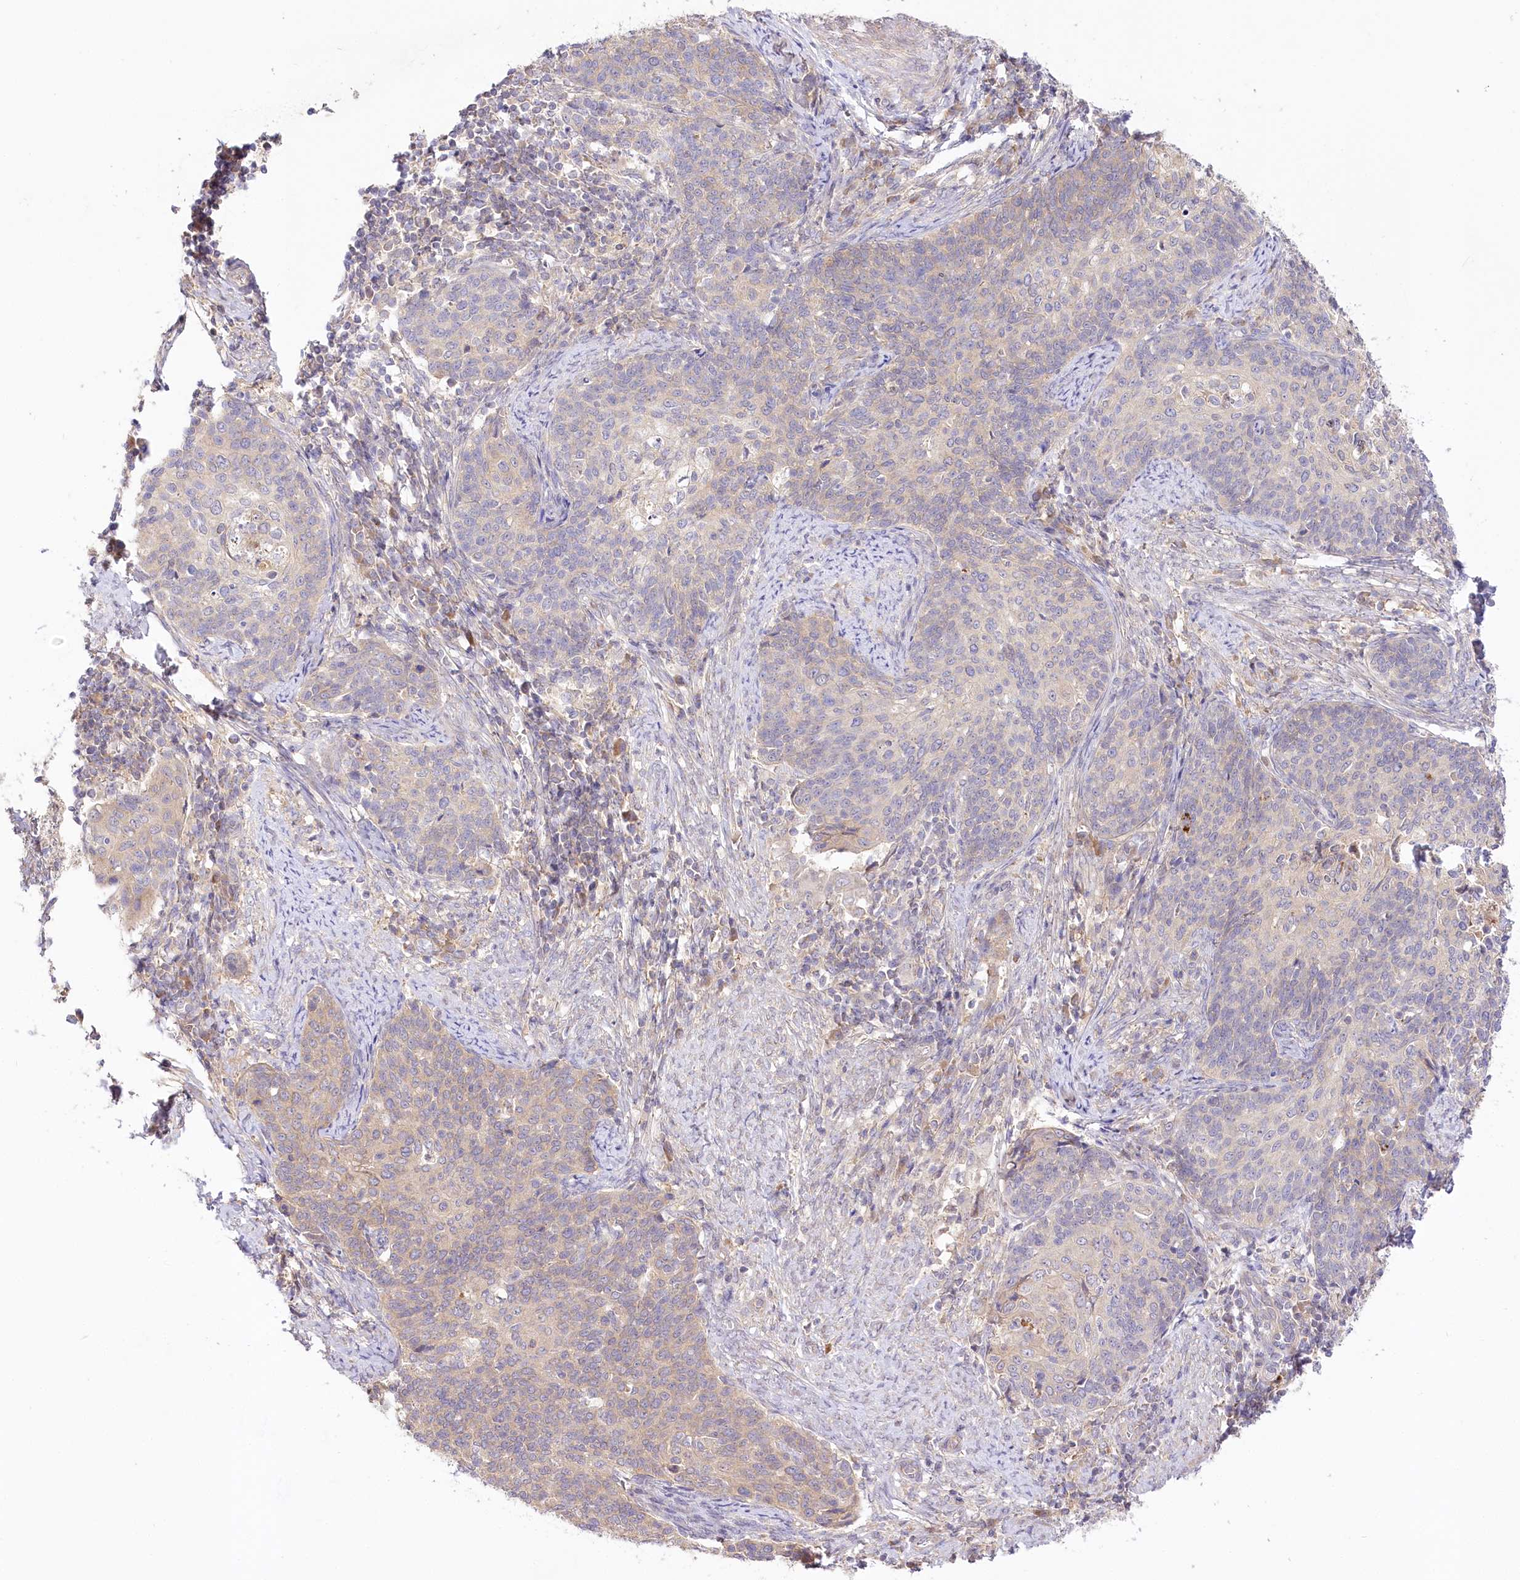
{"staining": {"intensity": "weak", "quantity": "<25%", "location": "cytoplasmic/membranous"}, "tissue": "cervical cancer", "cell_type": "Tumor cells", "image_type": "cancer", "snomed": [{"axis": "morphology", "description": "Squamous cell carcinoma, NOS"}, {"axis": "topography", "description": "Cervix"}], "caption": "This is an IHC micrograph of cervical cancer. There is no positivity in tumor cells.", "gene": "PYROXD1", "patient": {"sex": "female", "age": 39}}